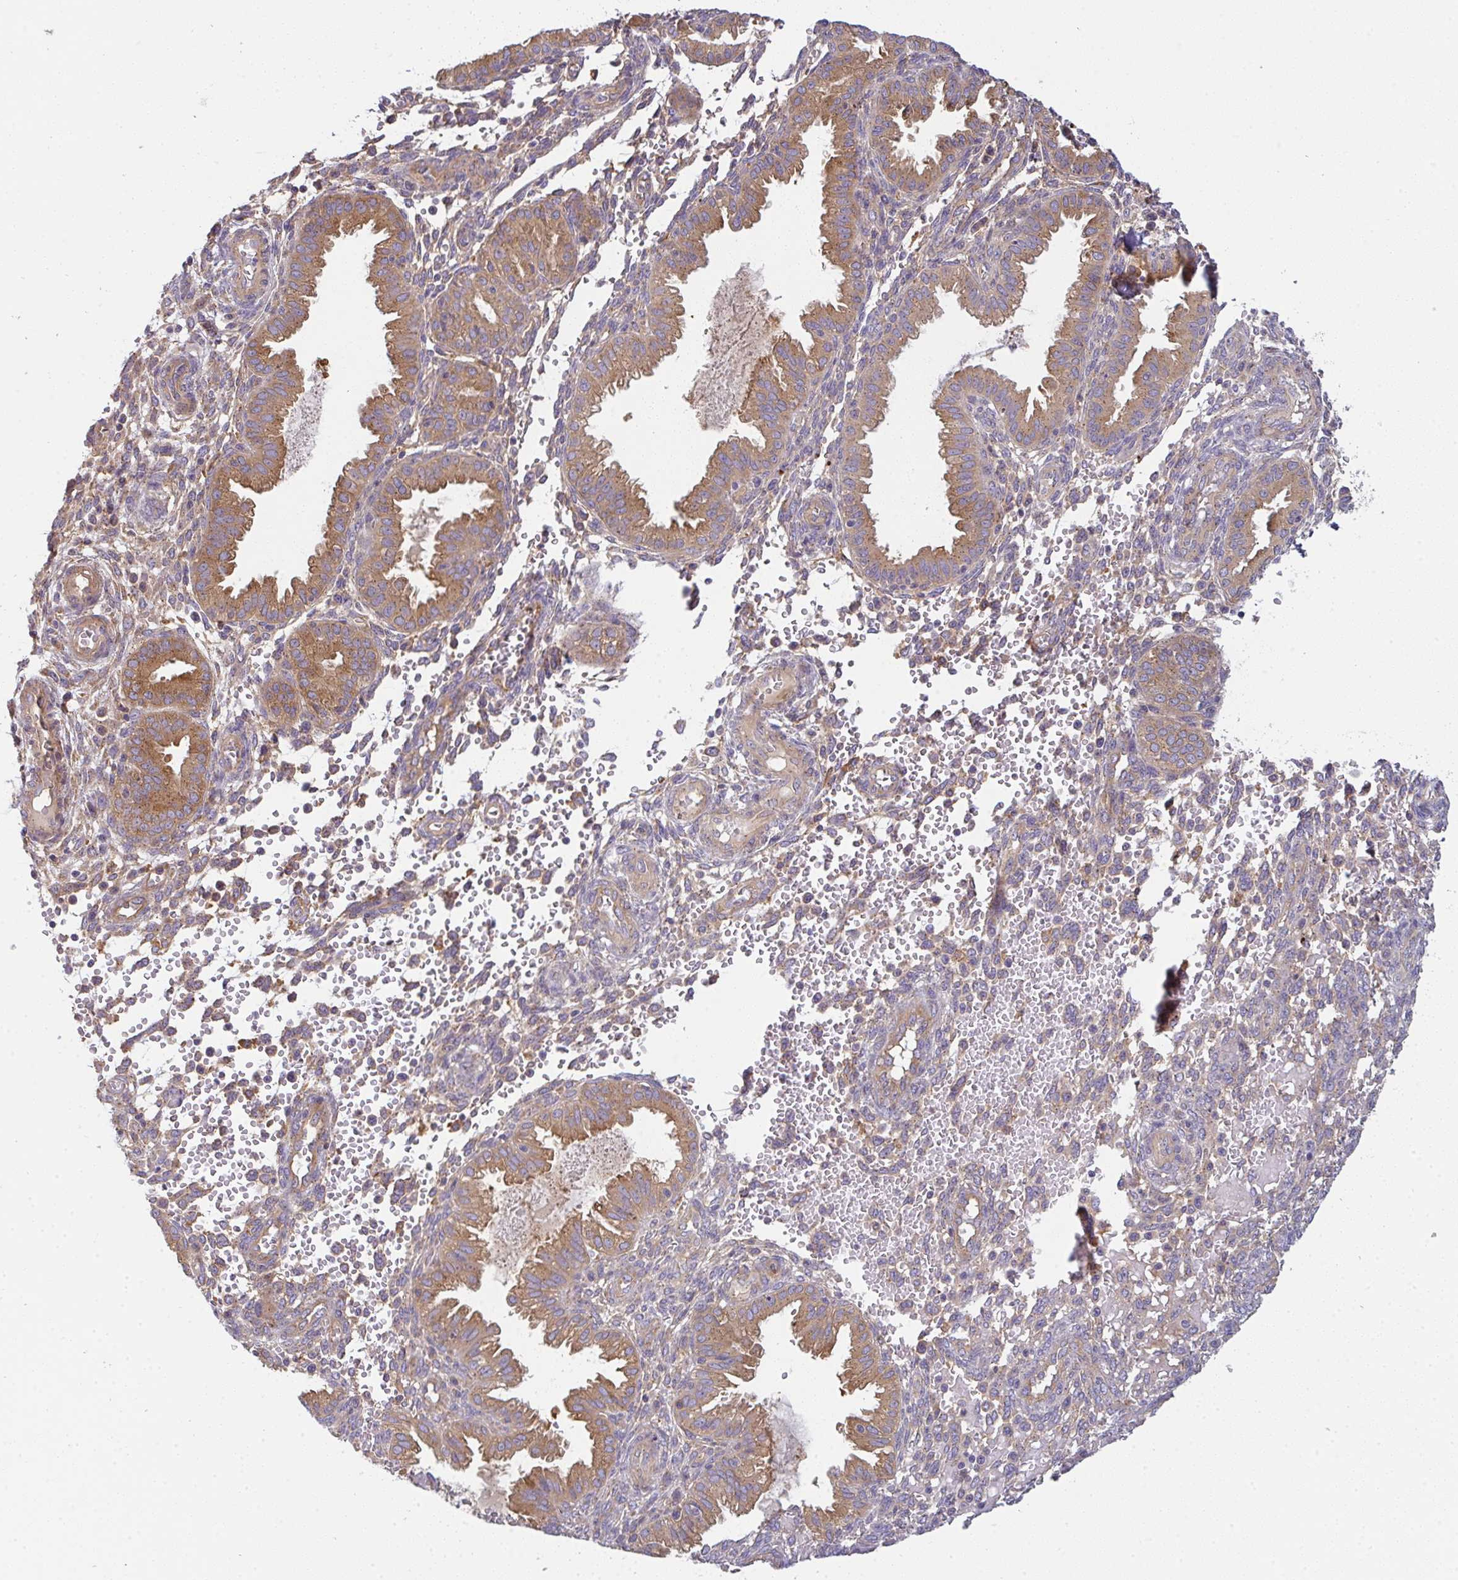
{"staining": {"intensity": "weak", "quantity": "<25%", "location": "cytoplasmic/membranous"}, "tissue": "endometrium", "cell_type": "Cells in endometrial stroma", "image_type": "normal", "snomed": [{"axis": "morphology", "description": "Normal tissue, NOS"}, {"axis": "topography", "description": "Endometrium"}], "caption": "Human endometrium stained for a protein using IHC displays no positivity in cells in endometrial stroma.", "gene": "SNX5", "patient": {"sex": "female", "age": 33}}